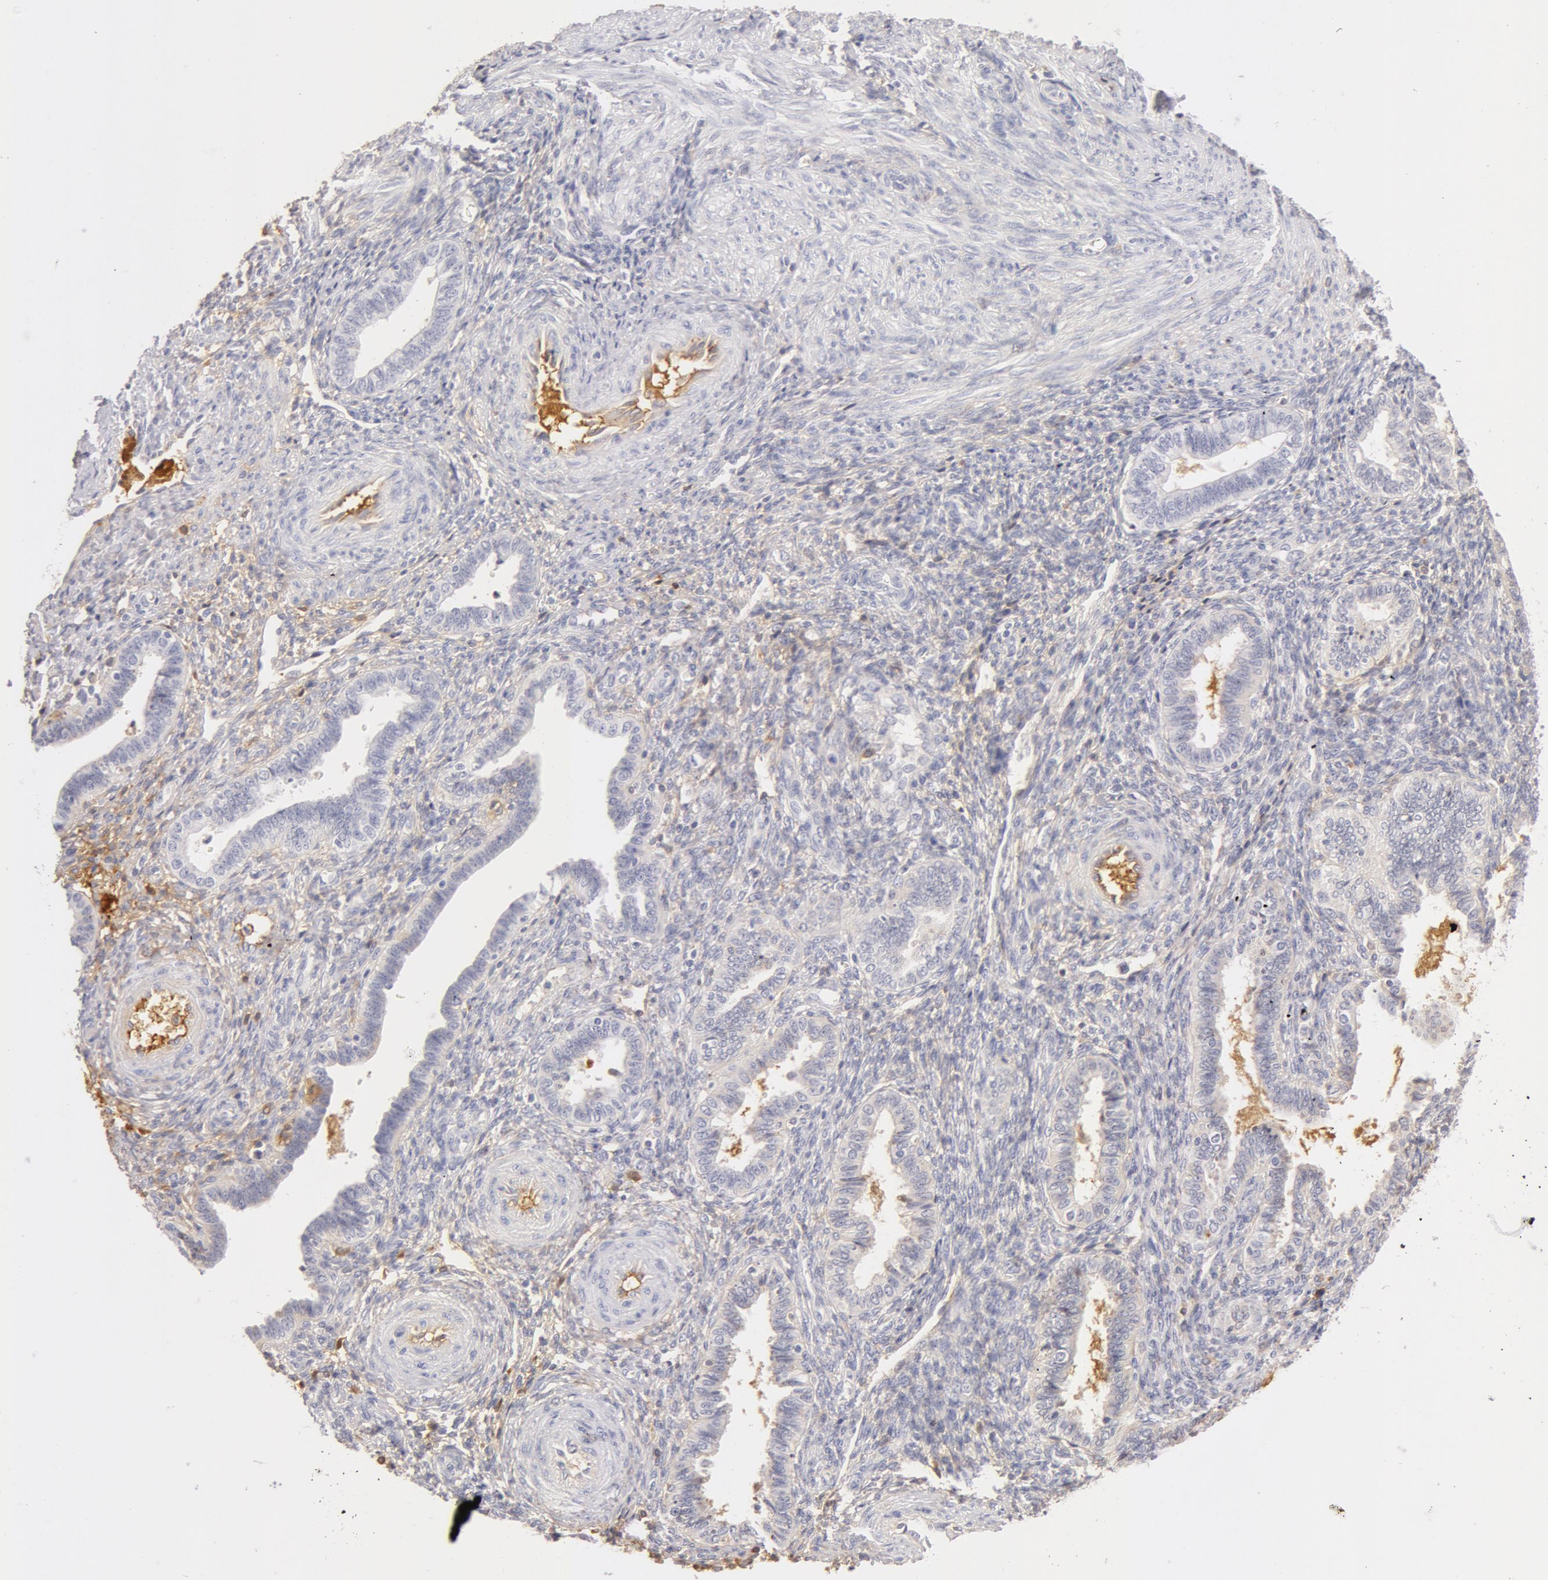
{"staining": {"intensity": "moderate", "quantity": "<25%", "location": "cytoplasmic/membranous"}, "tissue": "endometrium", "cell_type": "Cells in endometrial stroma", "image_type": "normal", "snomed": [{"axis": "morphology", "description": "Normal tissue, NOS"}, {"axis": "topography", "description": "Endometrium"}], "caption": "A histopathology image showing moderate cytoplasmic/membranous expression in approximately <25% of cells in endometrial stroma in normal endometrium, as visualized by brown immunohistochemical staining.", "gene": "GC", "patient": {"sex": "female", "age": 36}}